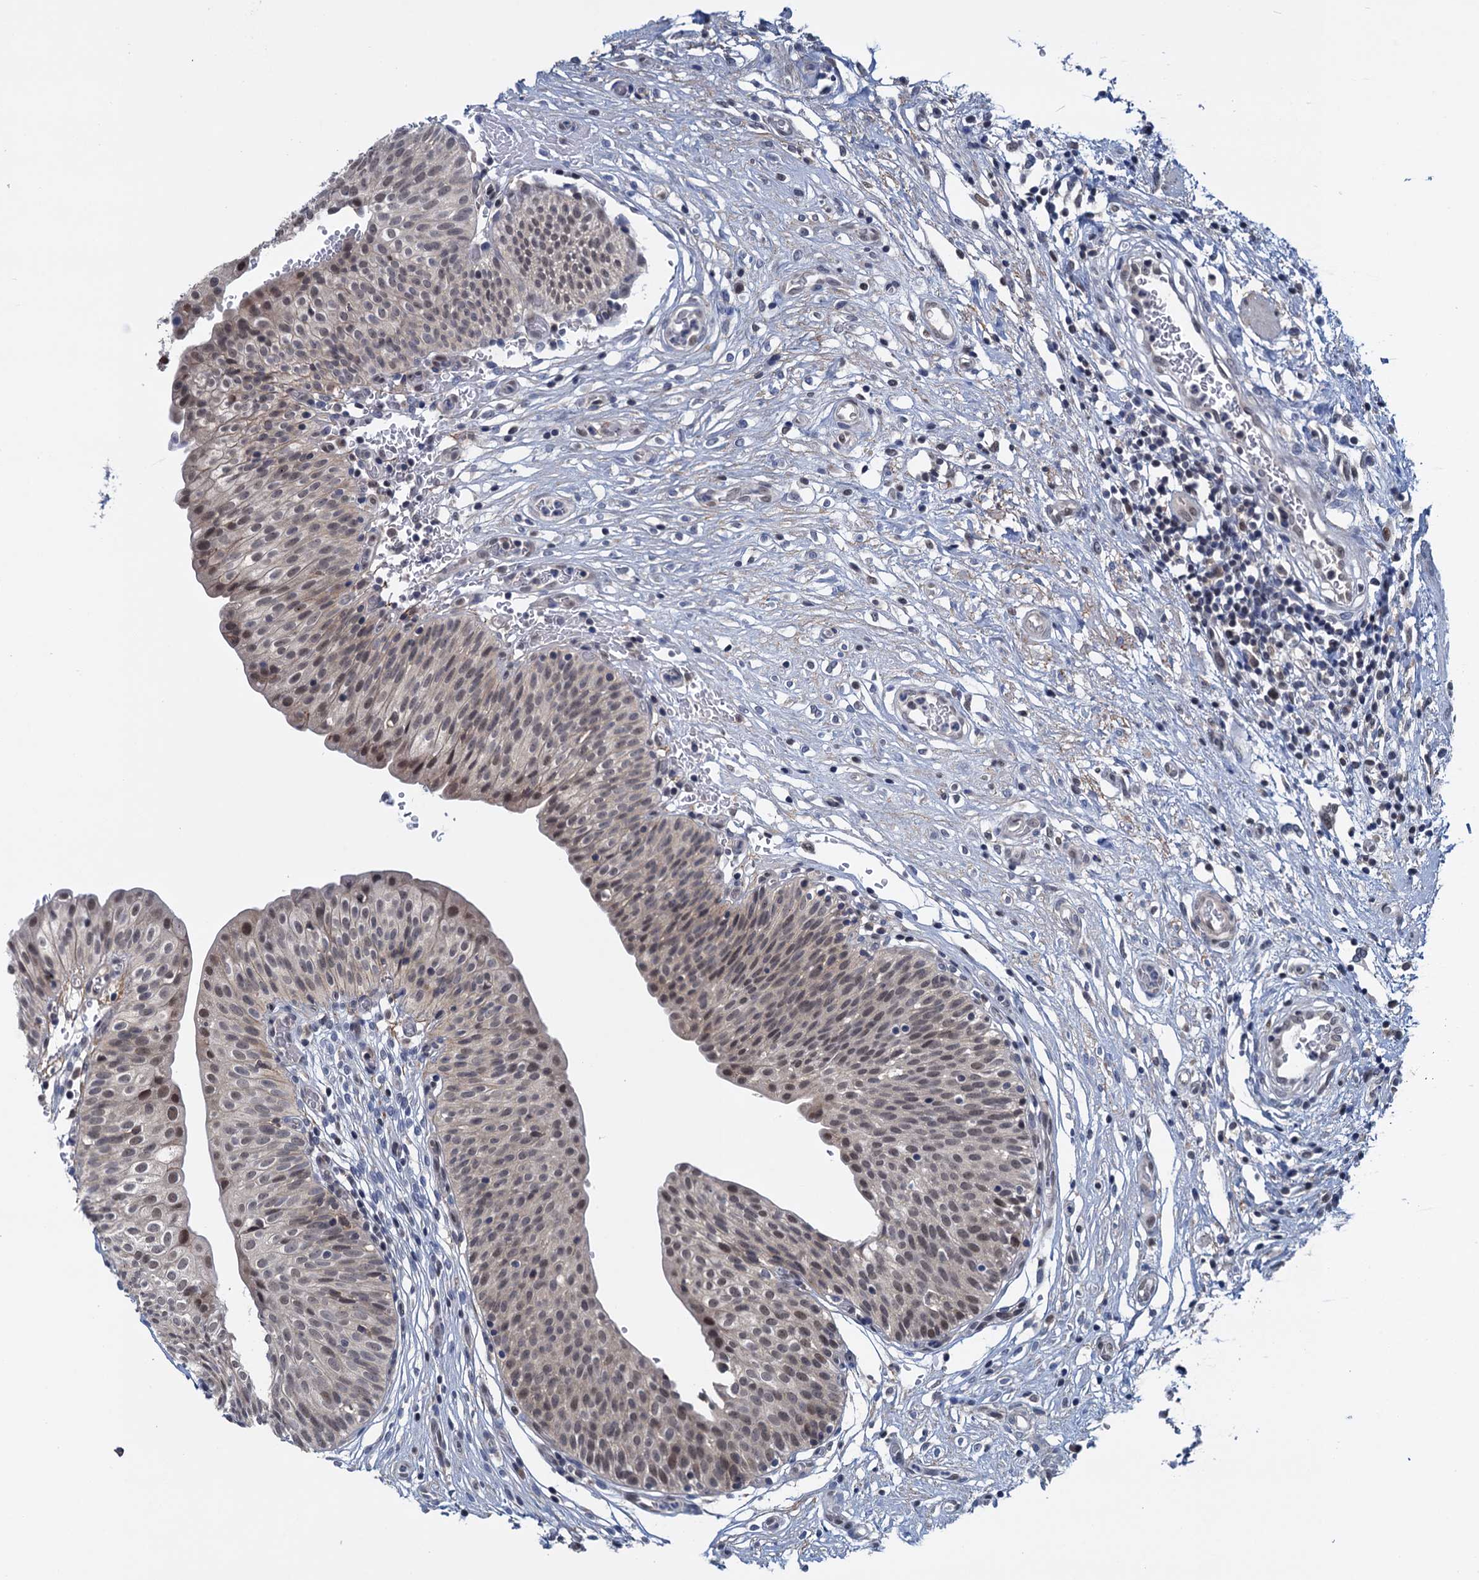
{"staining": {"intensity": "moderate", "quantity": ">75%", "location": "nuclear"}, "tissue": "urinary bladder", "cell_type": "Urothelial cells", "image_type": "normal", "snomed": [{"axis": "morphology", "description": "Normal tissue, NOS"}, {"axis": "topography", "description": "Urinary bladder"}], "caption": "Urothelial cells reveal medium levels of moderate nuclear staining in approximately >75% of cells in normal human urinary bladder.", "gene": "SAE1", "patient": {"sex": "male", "age": 55}}